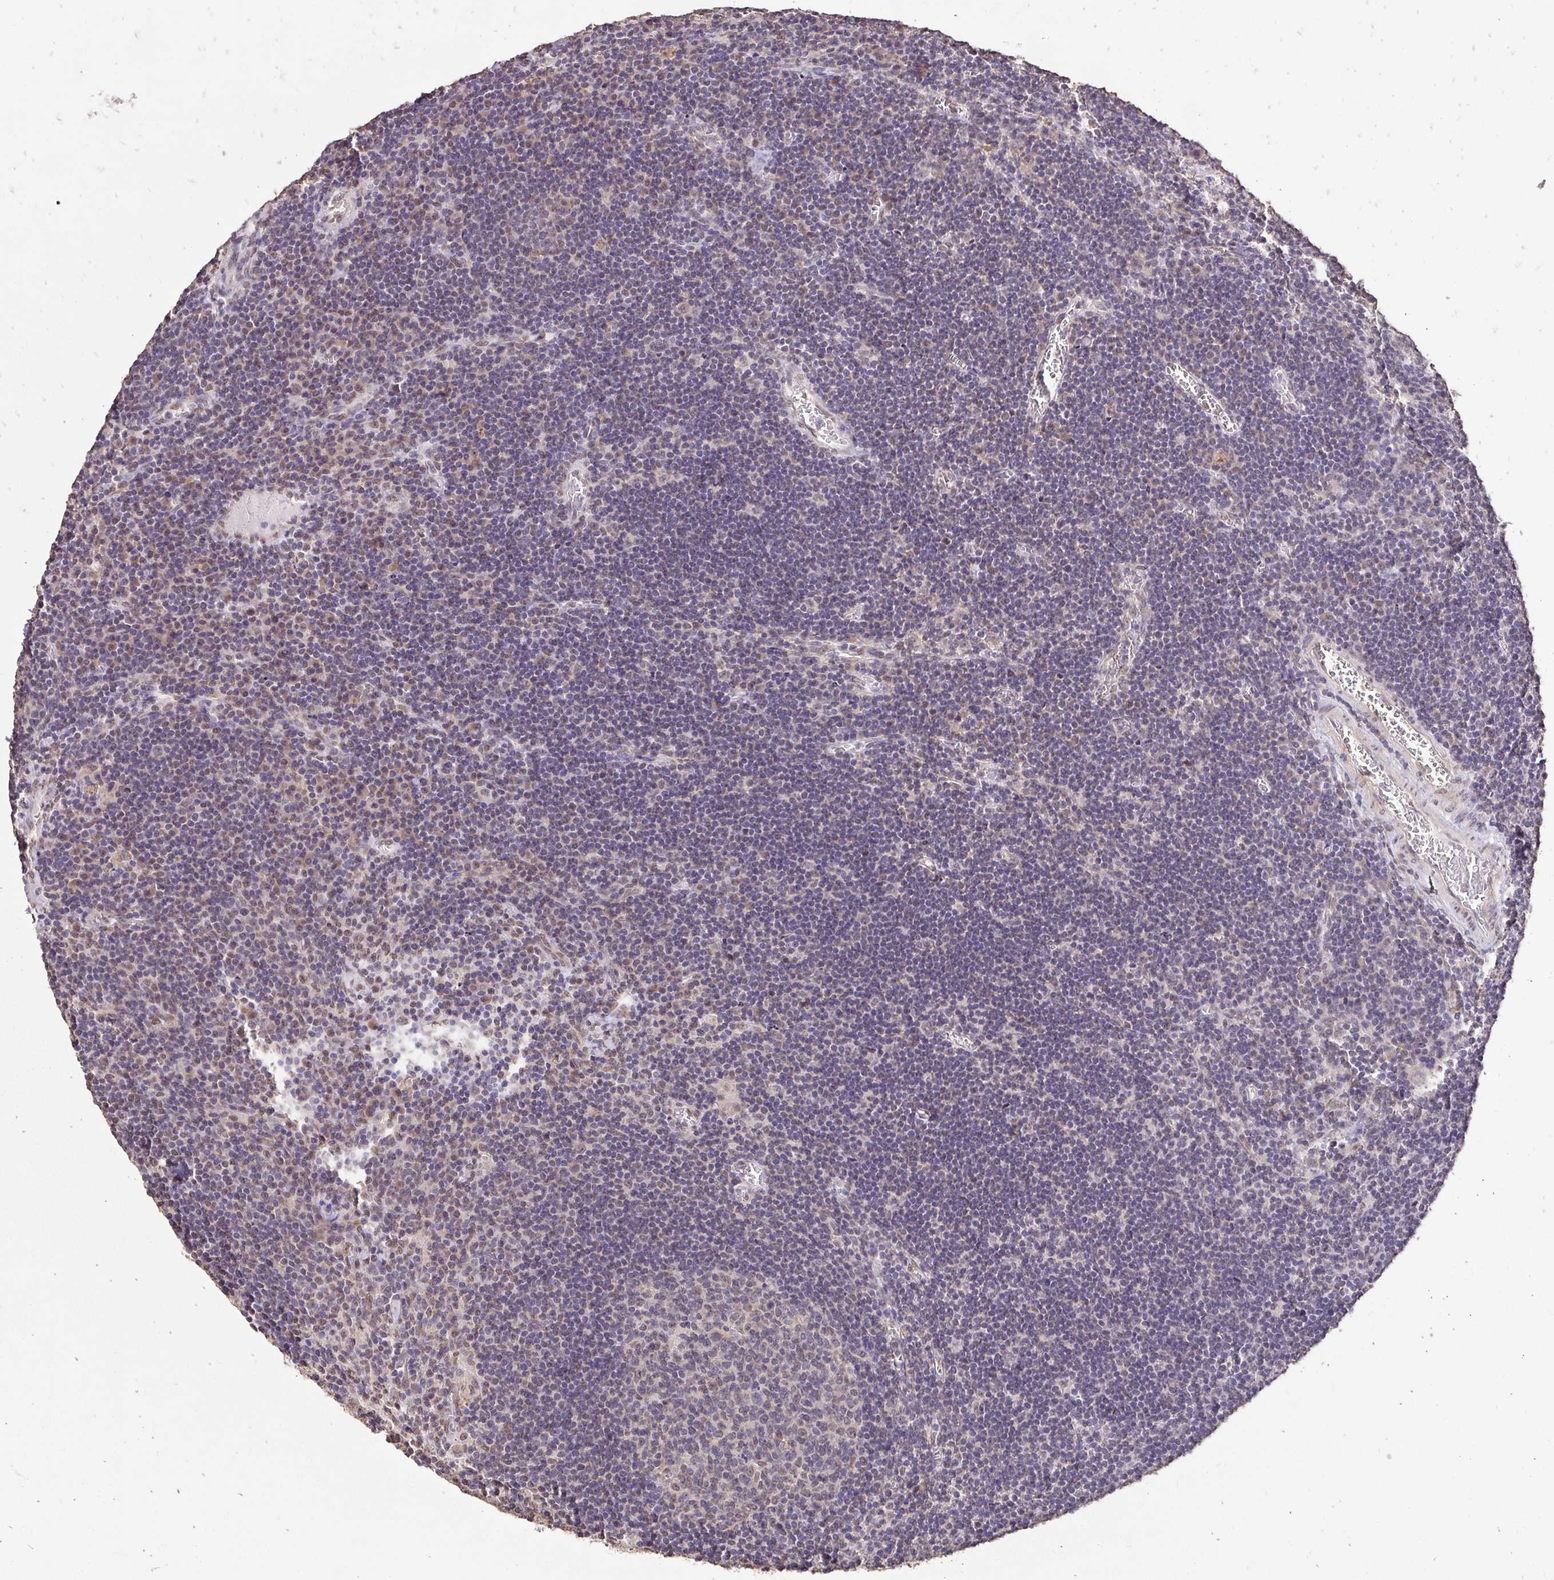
{"staining": {"intensity": "negative", "quantity": "none", "location": "none"}, "tissue": "lymph node", "cell_type": "Germinal center cells", "image_type": "normal", "snomed": [{"axis": "morphology", "description": "Normal tissue, NOS"}, {"axis": "topography", "description": "Lymph node"}], "caption": "Immunohistochemical staining of benign lymph node demonstrates no significant expression in germinal center cells.", "gene": "RHEBL1", "patient": {"sex": "male", "age": 67}}